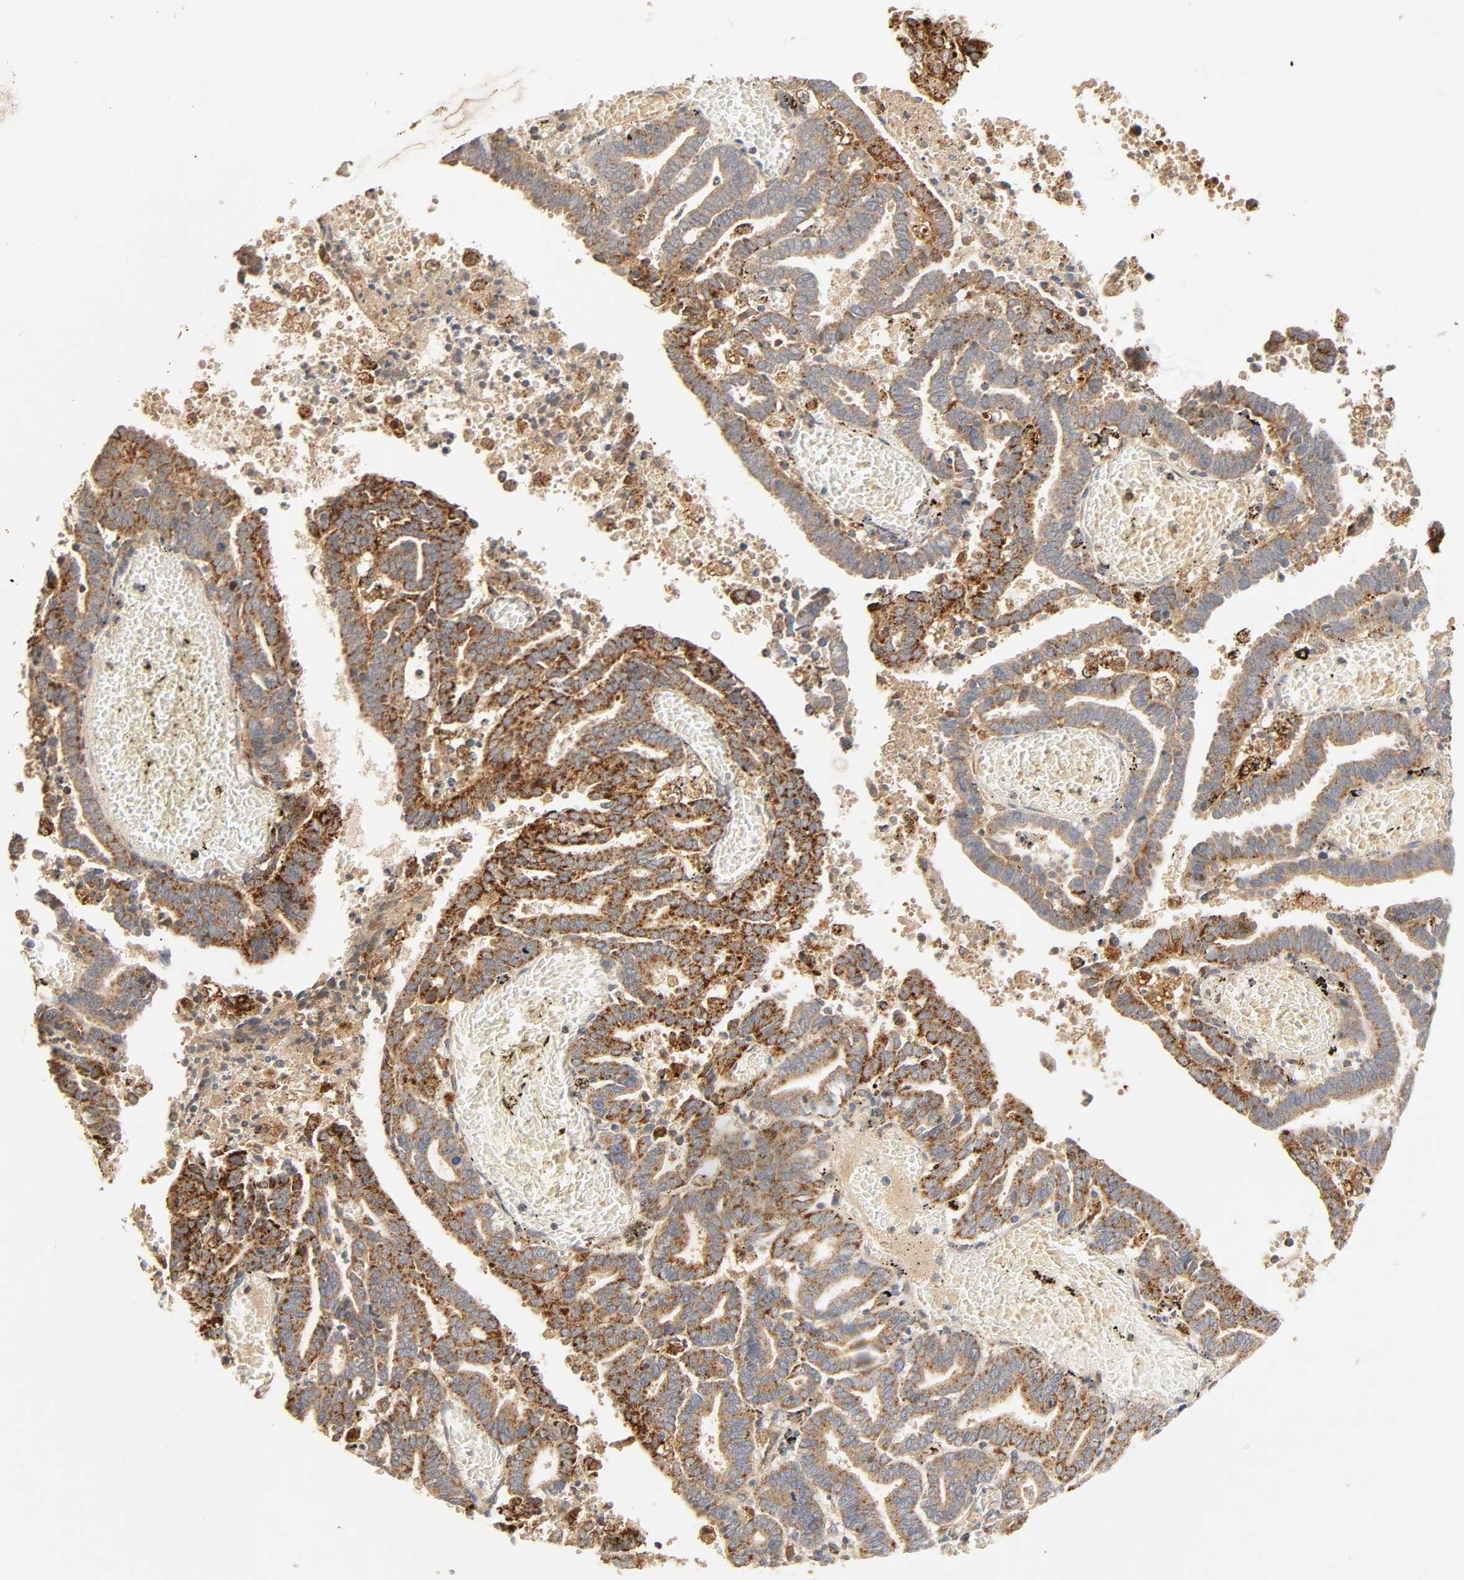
{"staining": {"intensity": "strong", "quantity": ">75%", "location": "cytoplasmic/membranous"}, "tissue": "endometrial cancer", "cell_type": "Tumor cells", "image_type": "cancer", "snomed": [{"axis": "morphology", "description": "Adenocarcinoma, NOS"}, {"axis": "topography", "description": "Uterus"}], "caption": "Immunohistochemical staining of endometrial cancer (adenocarcinoma) demonstrates high levels of strong cytoplasmic/membranous protein positivity in about >75% of tumor cells. (DAB IHC with brightfield microscopy, high magnification).", "gene": "MAPK6", "patient": {"sex": "female", "age": 83}}